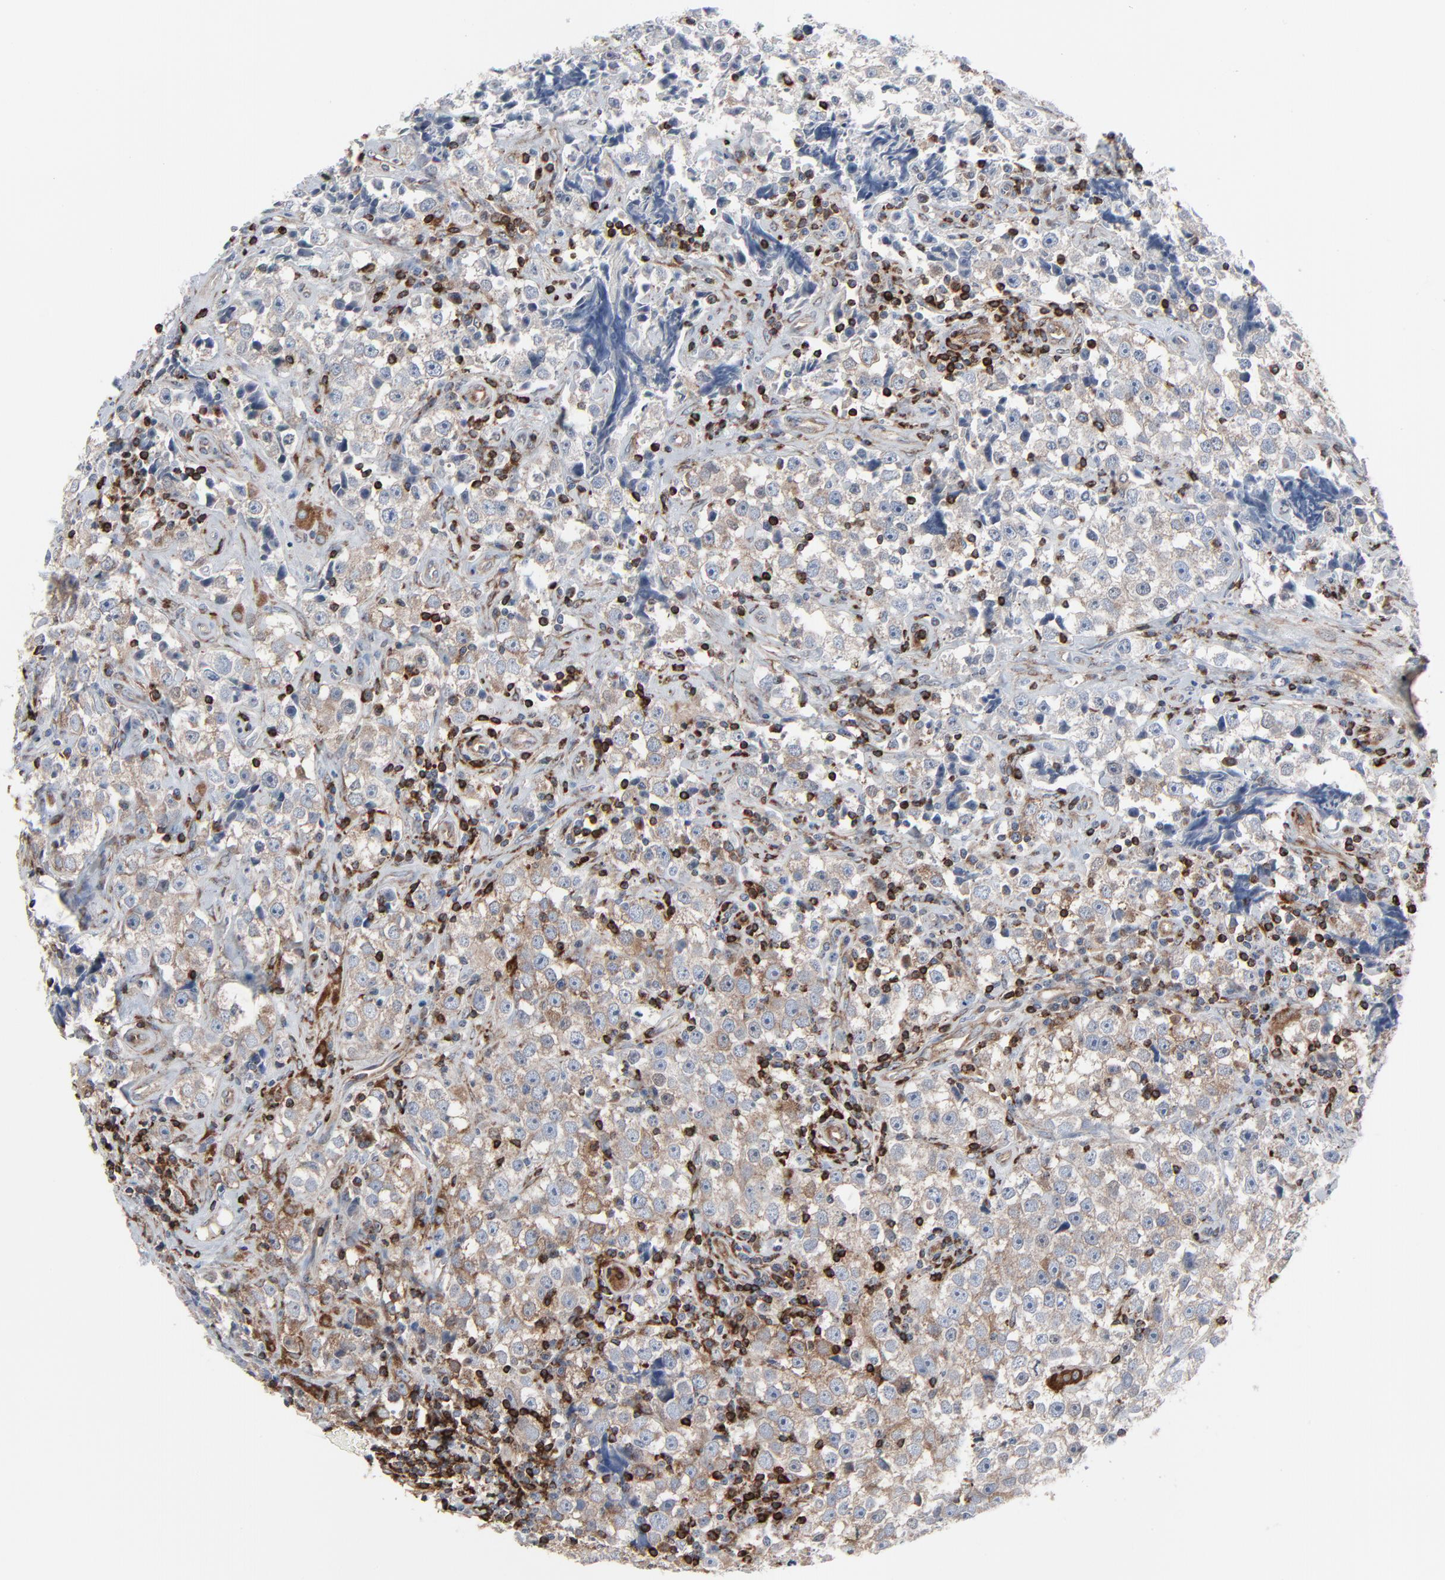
{"staining": {"intensity": "weak", "quantity": "<25%", "location": "cytoplasmic/membranous"}, "tissue": "testis cancer", "cell_type": "Tumor cells", "image_type": "cancer", "snomed": [{"axis": "morphology", "description": "Seminoma, NOS"}, {"axis": "topography", "description": "Testis"}], "caption": "Tumor cells are negative for protein expression in human testis cancer (seminoma).", "gene": "OPTN", "patient": {"sex": "male", "age": 32}}